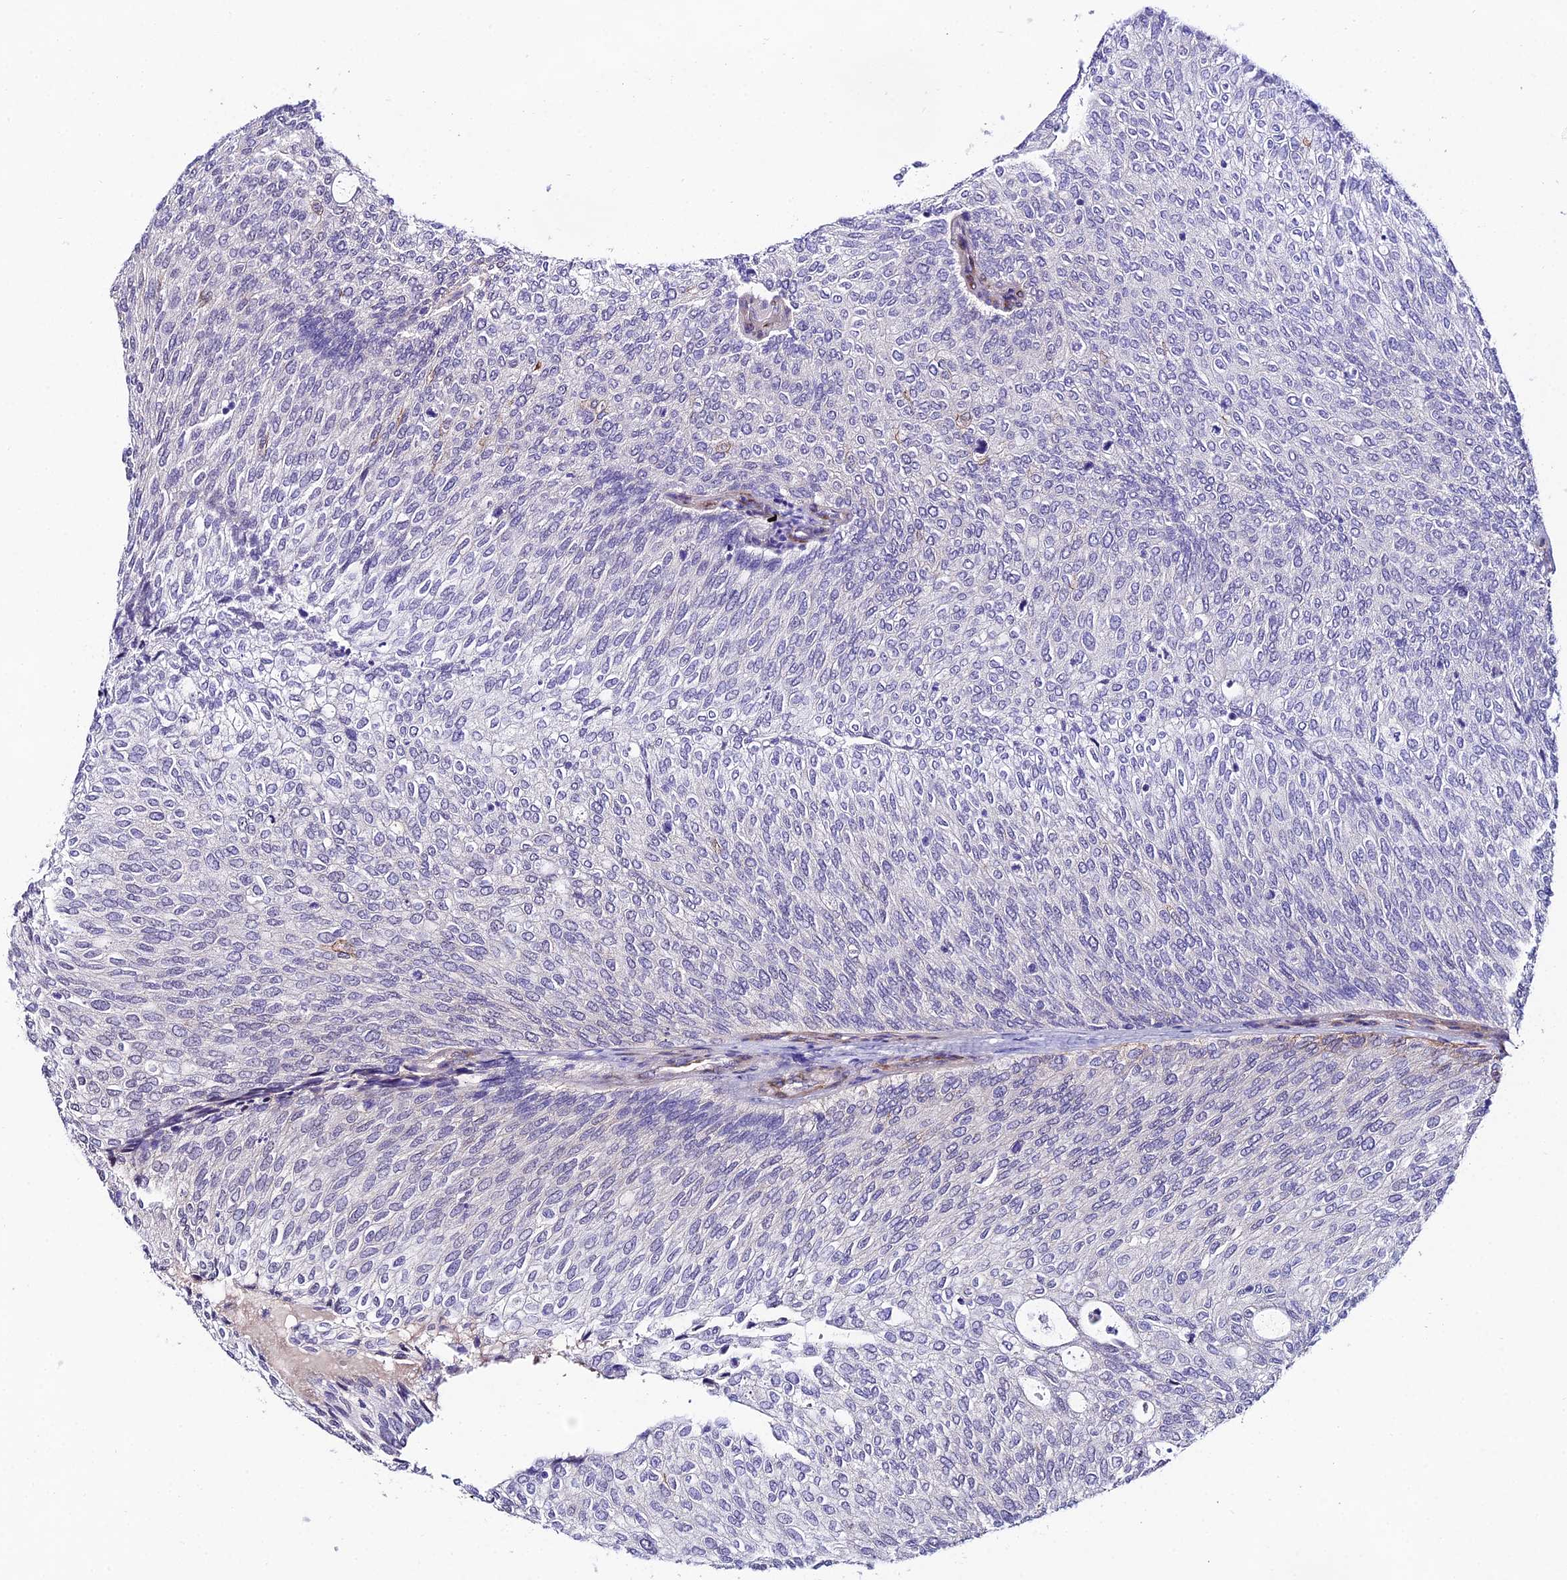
{"staining": {"intensity": "weak", "quantity": "<25%", "location": "nuclear"}, "tissue": "urothelial cancer", "cell_type": "Tumor cells", "image_type": "cancer", "snomed": [{"axis": "morphology", "description": "Urothelial carcinoma, Low grade"}, {"axis": "topography", "description": "Urinary bladder"}], "caption": "DAB (3,3'-diaminobenzidine) immunohistochemical staining of low-grade urothelial carcinoma exhibits no significant positivity in tumor cells.", "gene": "SYT15", "patient": {"sex": "female", "age": 79}}